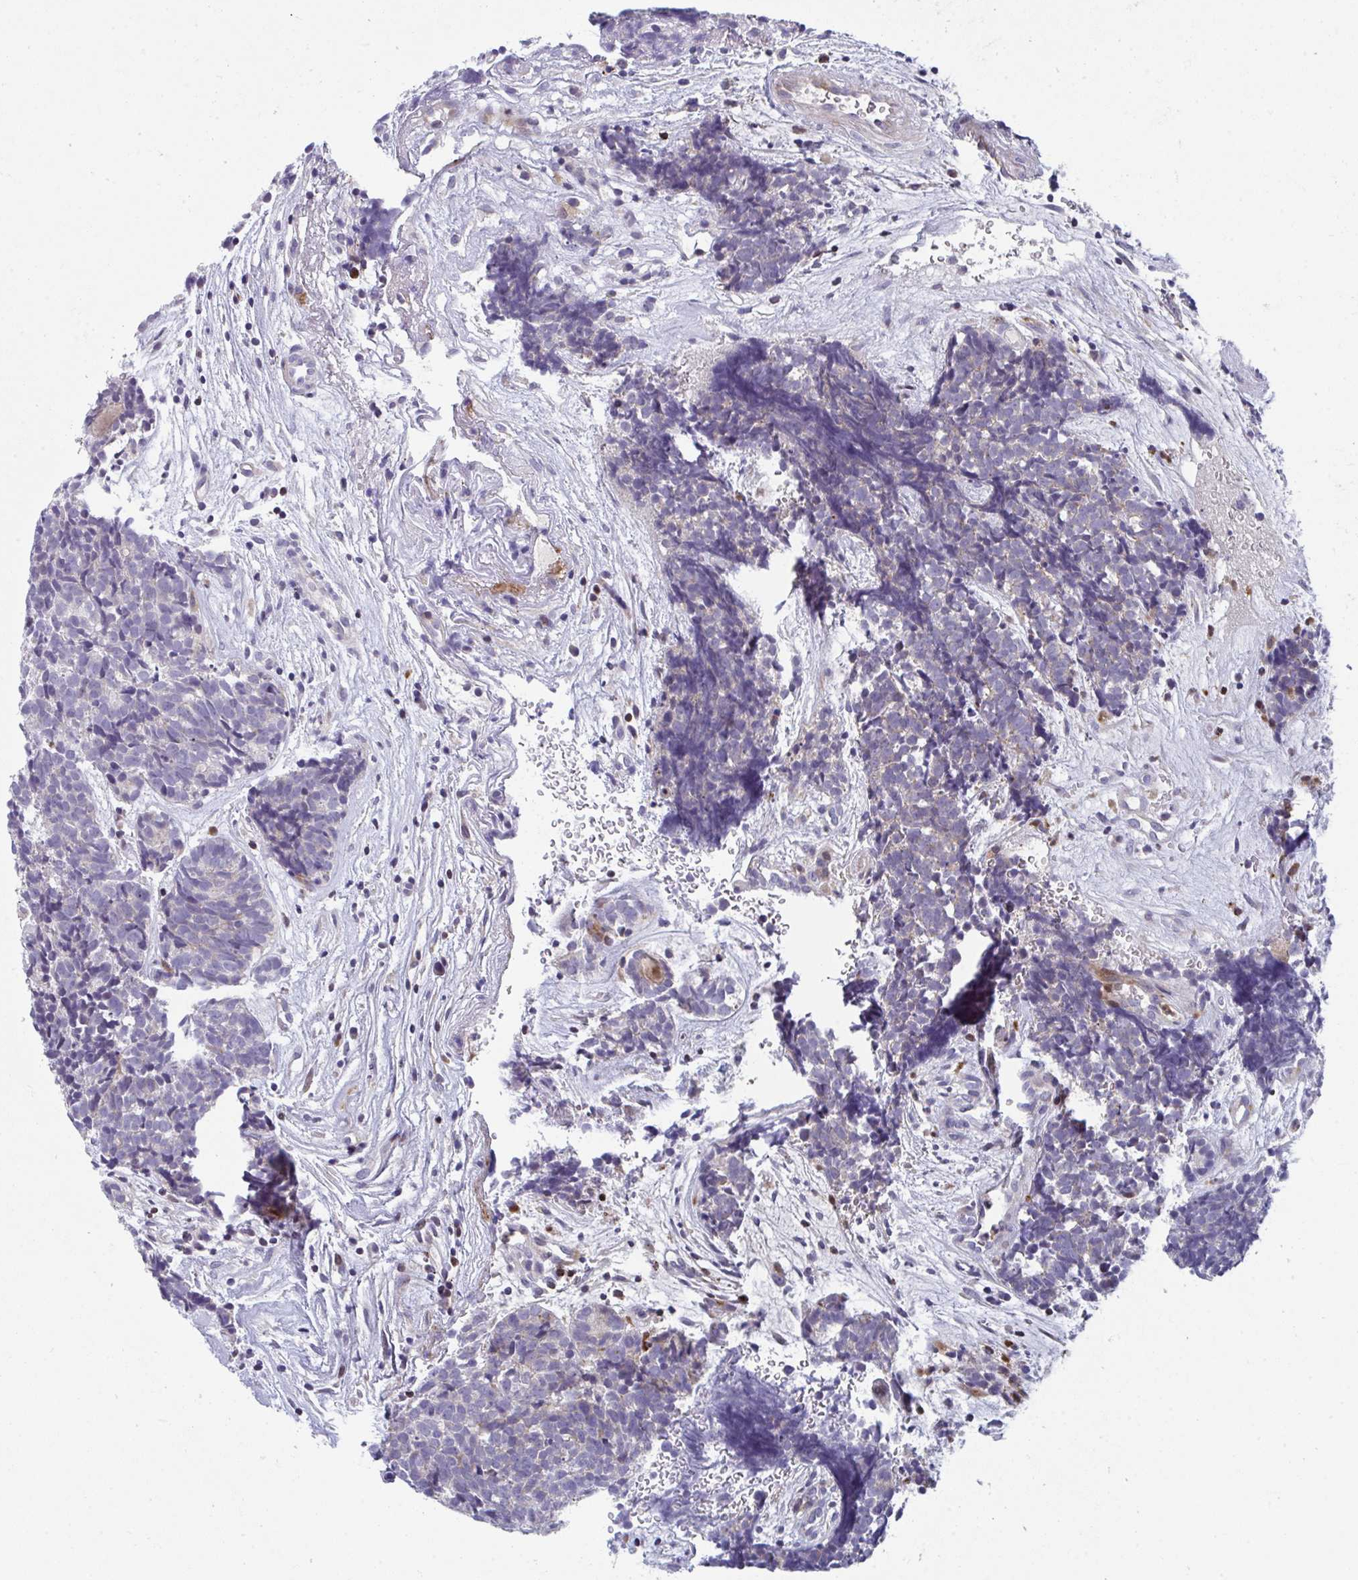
{"staining": {"intensity": "negative", "quantity": "none", "location": "none"}, "tissue": "head and neck cancer", "cell_type": "Tumor cells", "image_type": "cancer", "snomed": [{"axis": "morphology", "description": "Adenocarcinoma, NOS"}, {"axis": "topography", "description": "Head-Neck"}], "caption": "The IHC micrograph has no significant positivity in tumor cells of adenocarcinoma (head and neck) tissue. The staining was performed using DAB to visualize the protein expression in brown, while the nuclei were stained in blue with hematoxylin (Magnification: 20x).", "gene": "AOC2", "patient": {"sex": "female", "age": 81}}